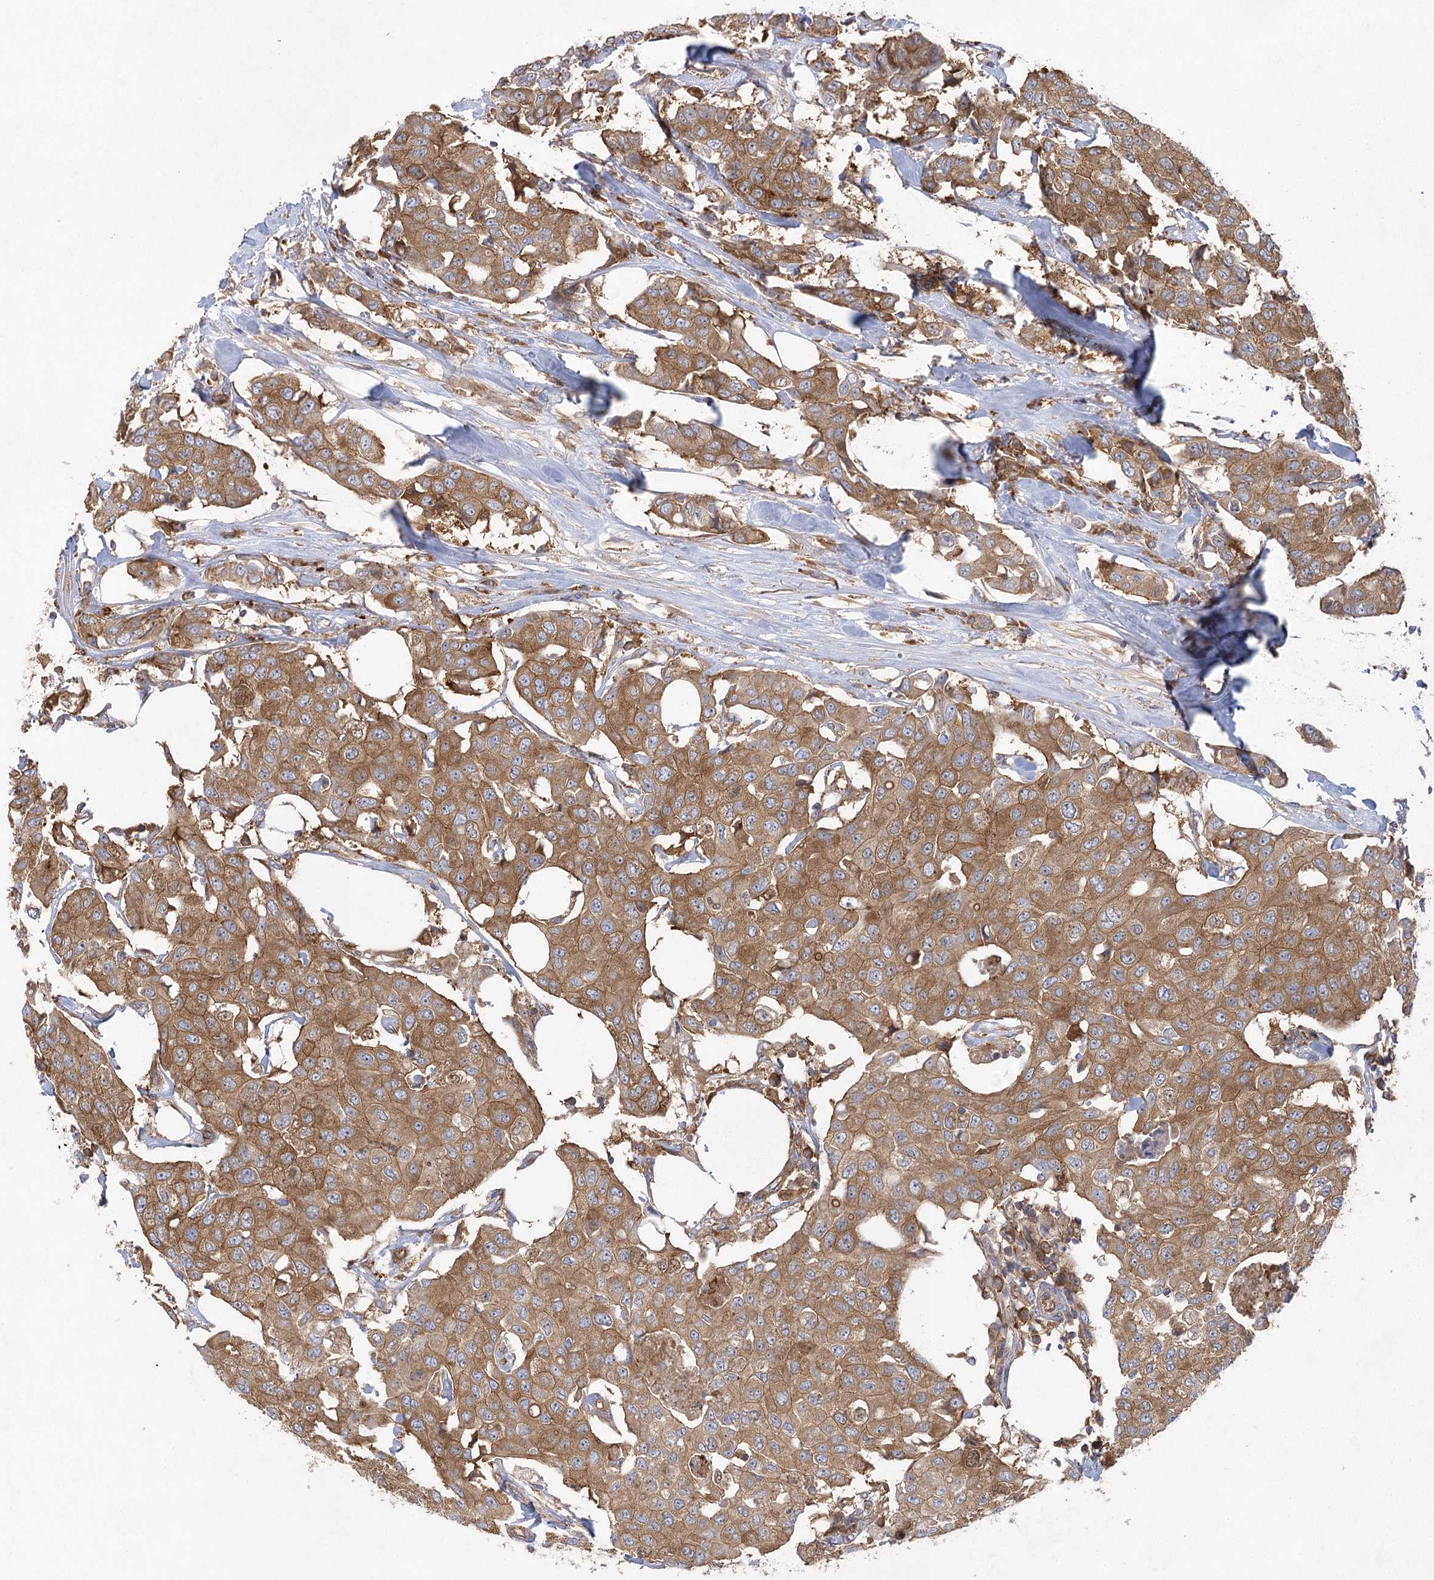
{"staining": {"intensity": "moderate", "quantity": ">75%", "location": "cytoplasmic/membranous"}, "tissue": "breast cancer", "cell_type": "Tumor cells", "image_type": "cancer", "snomed": [{"axis": "morphology", "description": "Duct carcinoma"}, {"axis": "topography", "description": "Breast"}], "caption": "Human breast cancer (intraductal carcinoma) stained with a protein marker shows moderate staining in tumor cells.", "gene": "EIF3A", "patient": {"sex": "female", "age": 80}}